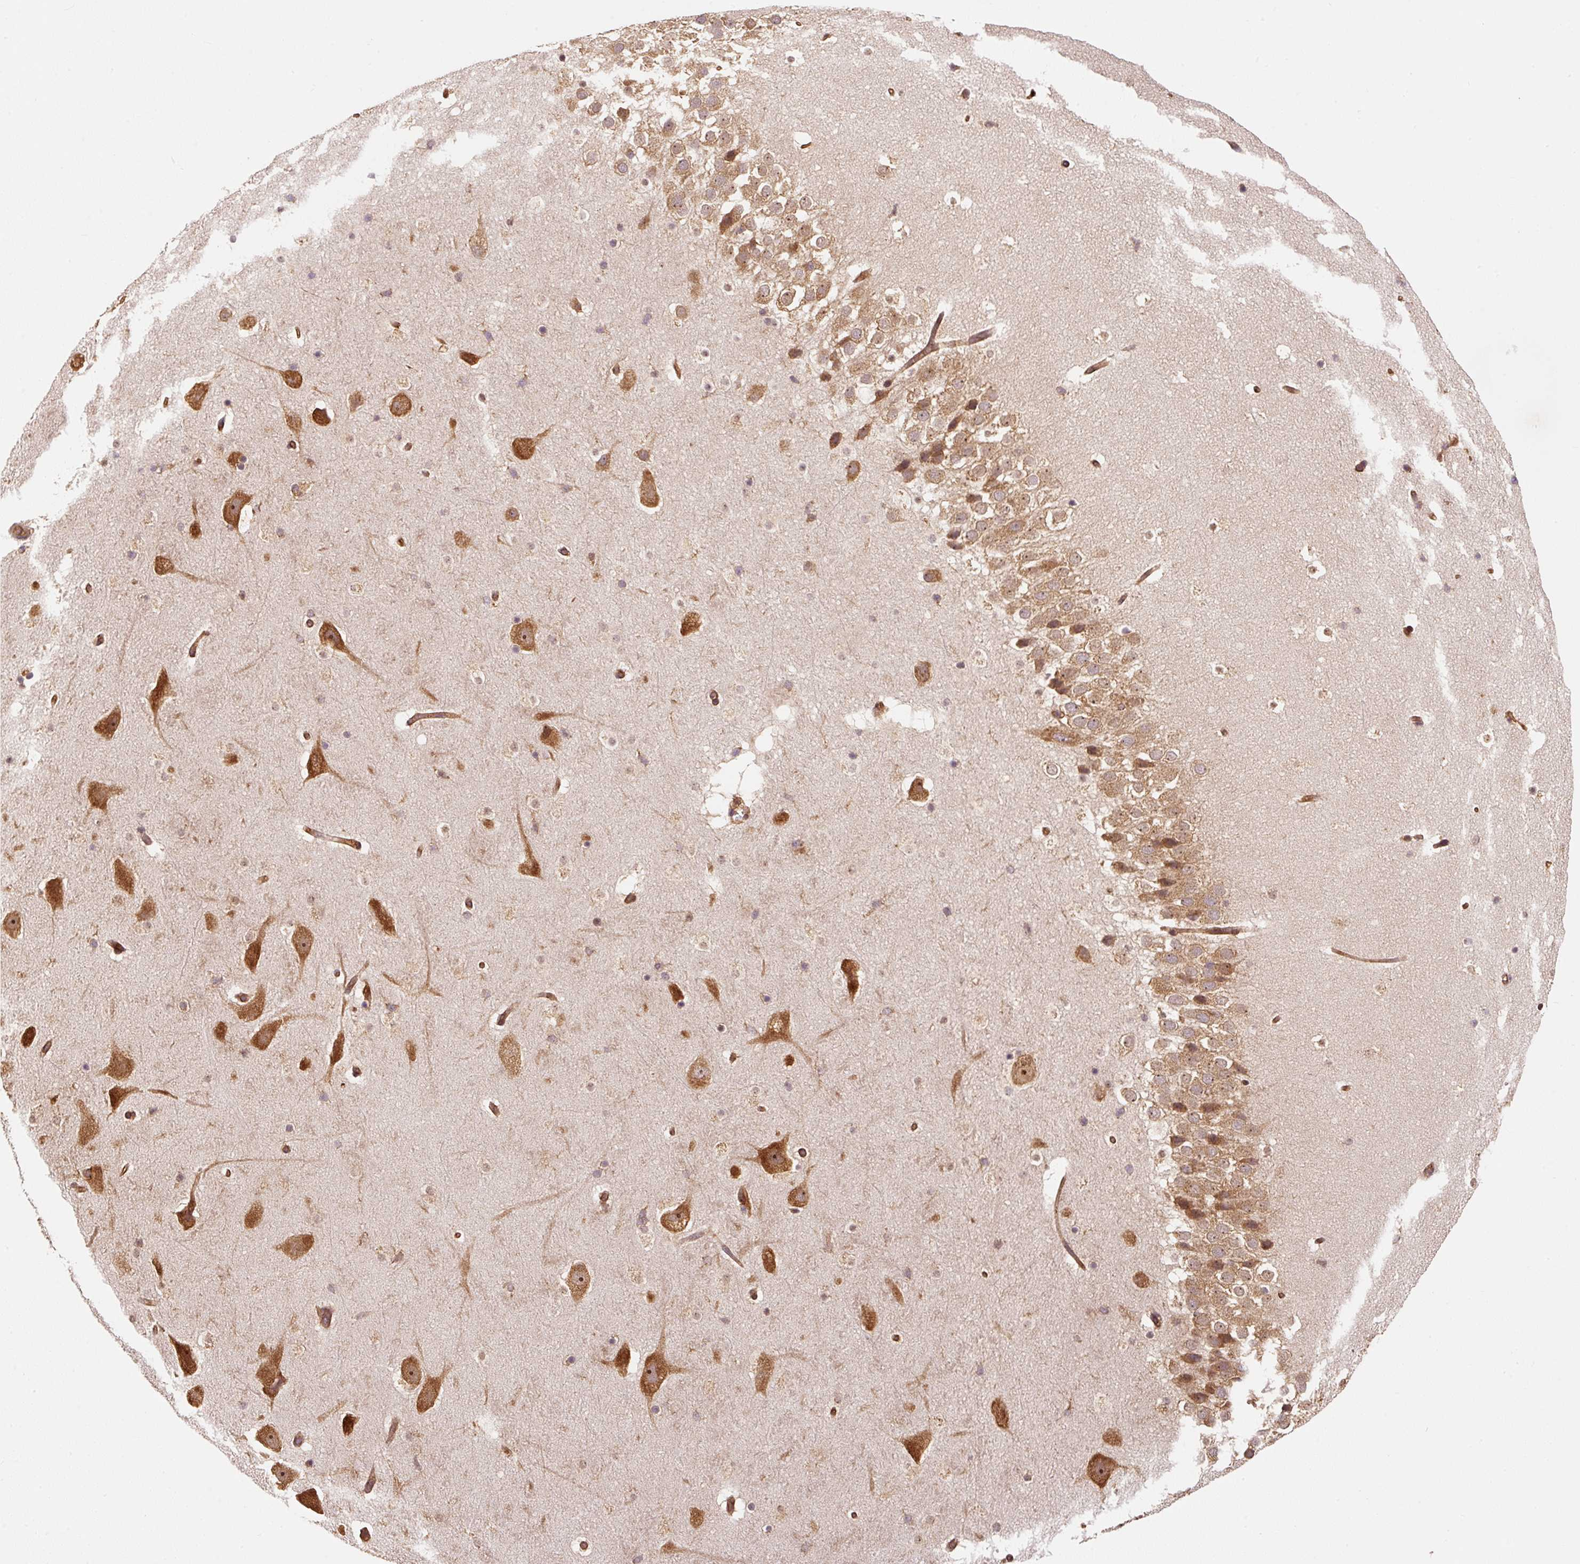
{"staining": {"intensity": "moderate", "quantity": "25%-75%", "location": "cytoplasmic/membranous"}, "tissue": "hippocampus", "cell_type": "Glial cells", "image_type": "normal", "snomed": [{"axis": "morphology", "description": "Normal tissue, NOS"}, {"axis": "topography", "description": "Hippocampus"}], "caption": "A medium amount of moderate cytoplasmic/membranous positivity is identified in approximately 25%-75% of glial cells in unremarkable hippocampus. (IHC, brightfield microscopy, high magnification).", "gene": "EIF2S2", "patient": {"sex": "male", "age": 37}}